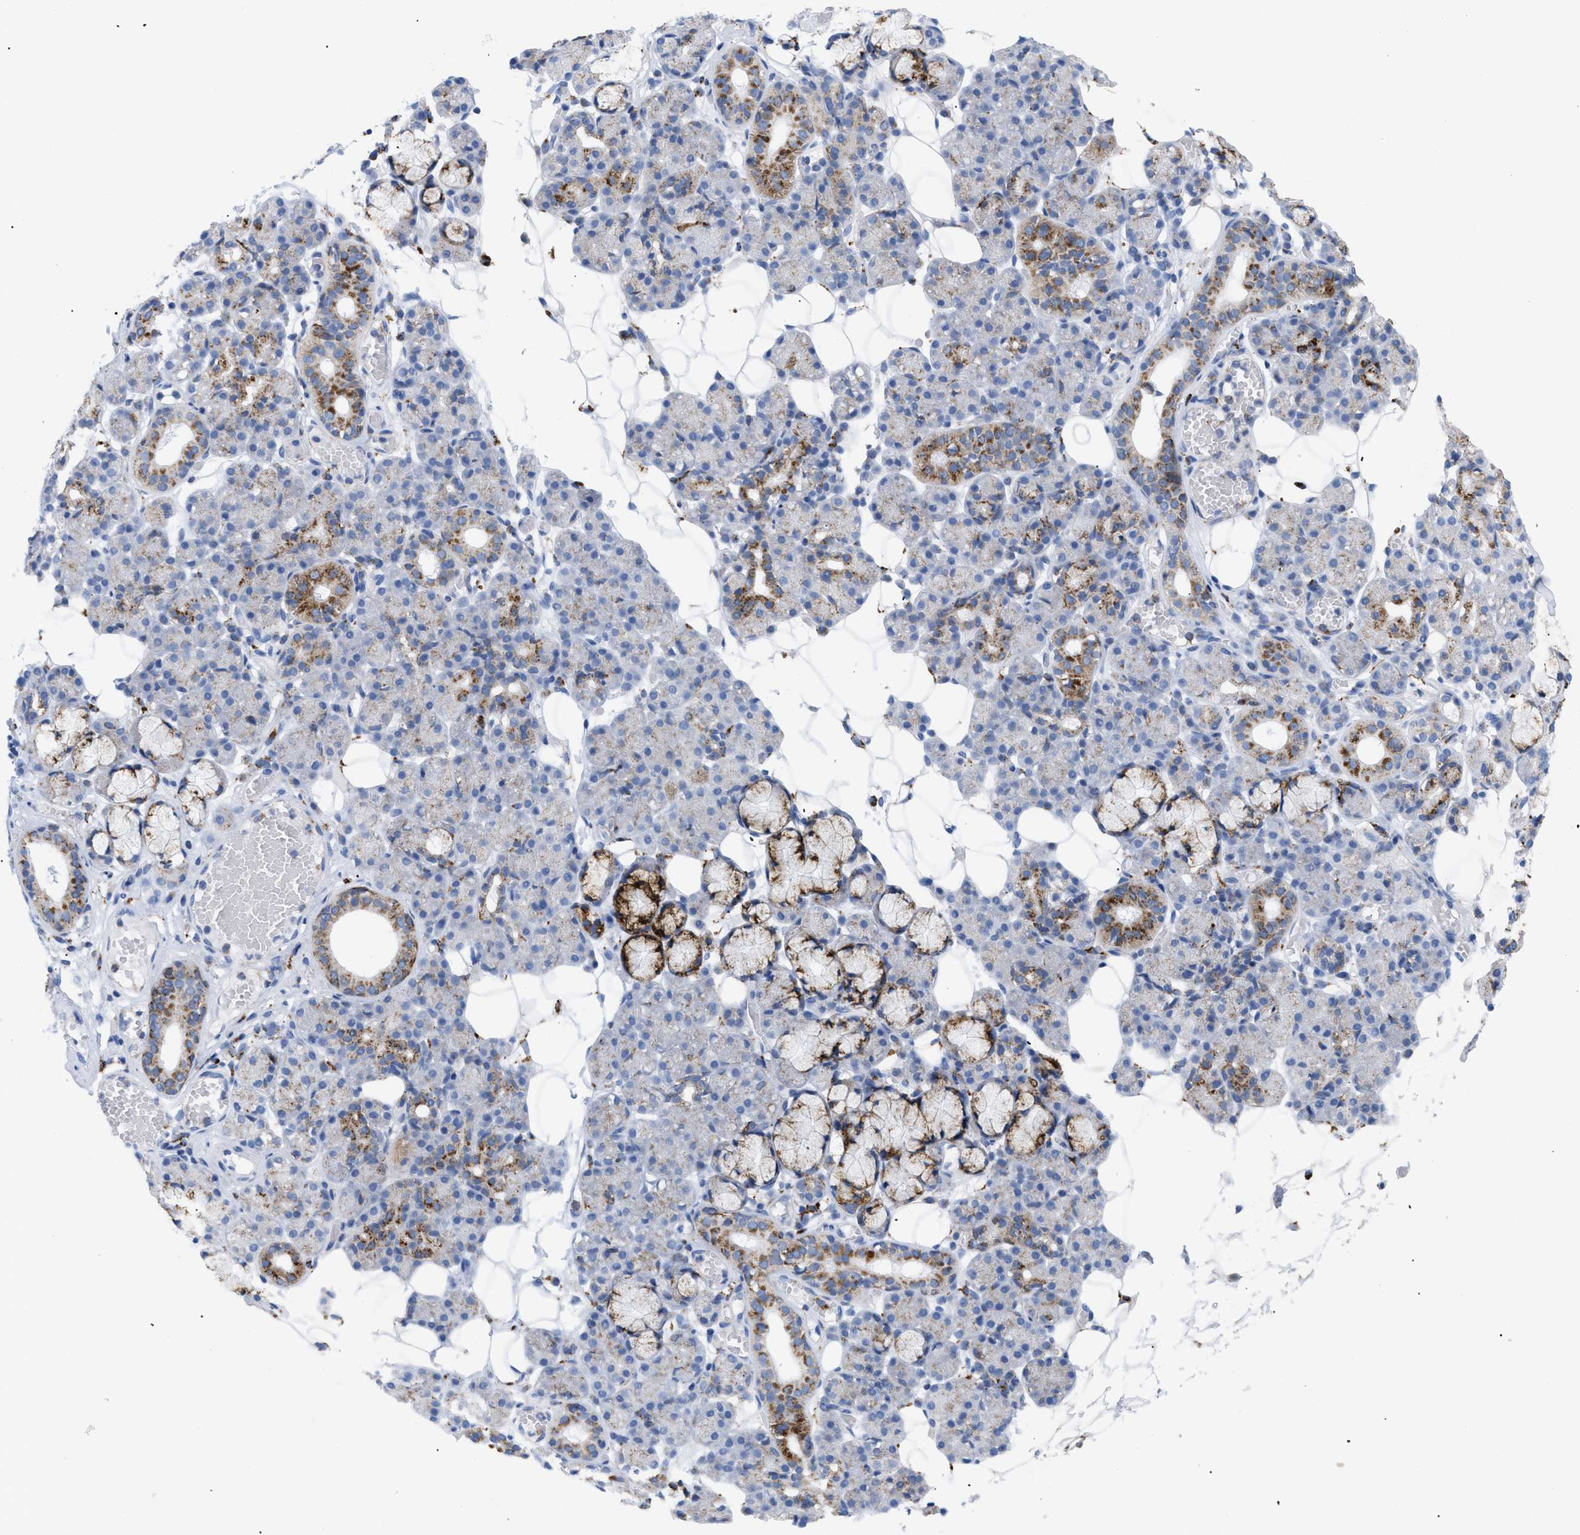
{"staining": {"intensity": "moderate", "quantity": "<25%", "location": "cytoplasmic/membranous"}, "tissue": "salivary gland", "cell_type": "Glandular cells", "image_type": "normal", "snomed": [{"axis": "morphology", "description": "Normal tissue, NOS"}, {"axis": "topography", "description": "Salivary gland"}], "caption": "A high-resolution histopathology image shows immunohistochemistry staining of benign salivary gland, which displays moderate cytoplasmic/membranous expression in approximately <25% of glandular cells. The protein of interest is stained brown, and the nuclei are stained in blue (DAB (3,3'-diaminobenzidine) IHC with brightfield microscopy, high magnification).", "gene": "DRAM2", "patient": {"sex": "male", "age": 63}}